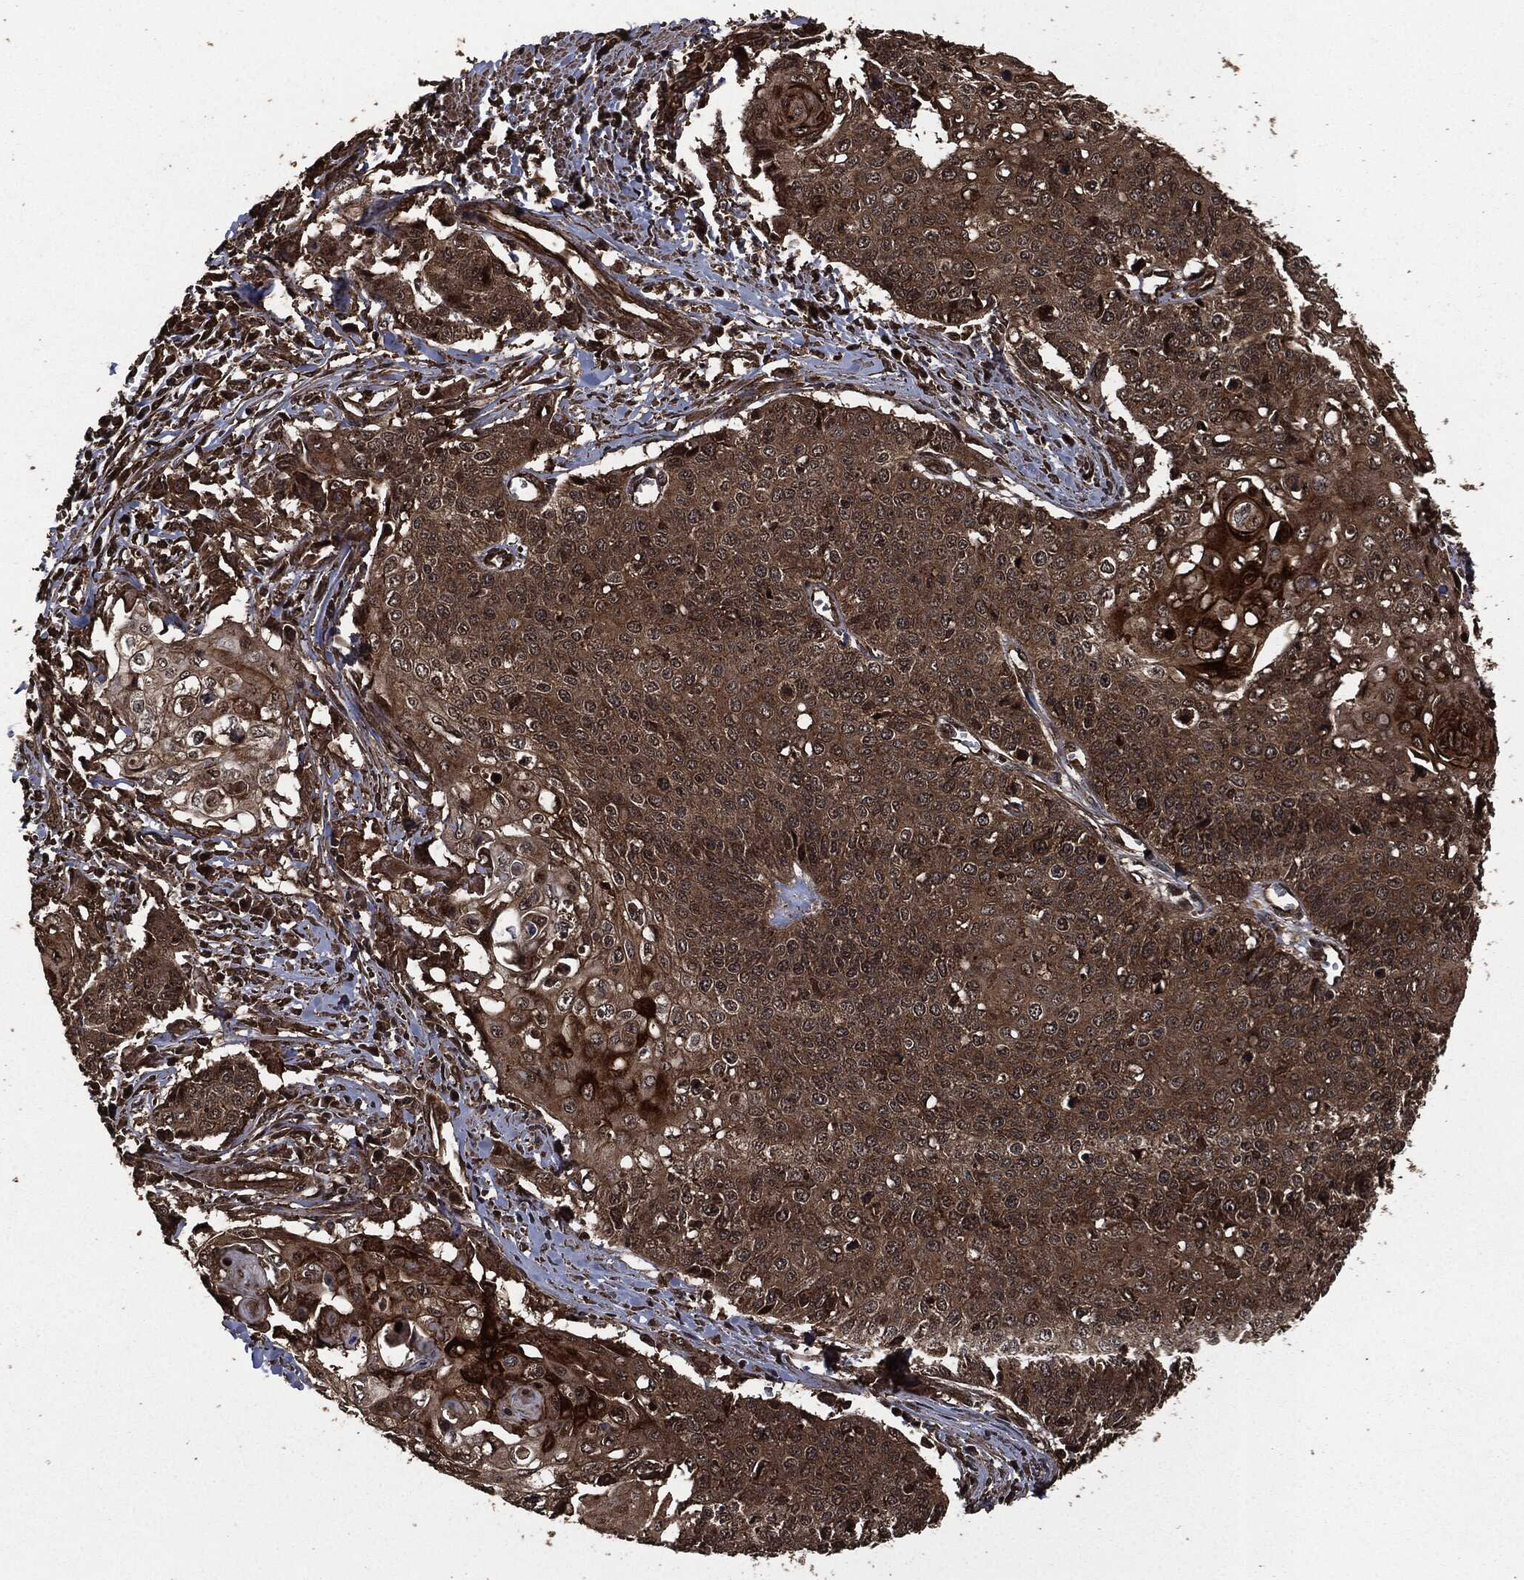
{"staining": {"intensity": "strong", "quantity": ">75%", "location": "cytoplasmic/membranous"}, "tissue": "cervical cancer", "cell_type": "Tumor cells", "image_type": "cancer", "snomed": [{"axis": "morphology", "description": "Squamous cell carcinoma, NOS"}, {"axis": "topography", "description": "Cervix"}], "caption": "Cervical cancer (squamous cell carcinoma) stained with a brown dye shows strong cytoplasmic/membranous positive staining in approximately >75% of tumor cells.", "gene": "HRAS", "patient": {"sex": "female", "age": 39}}